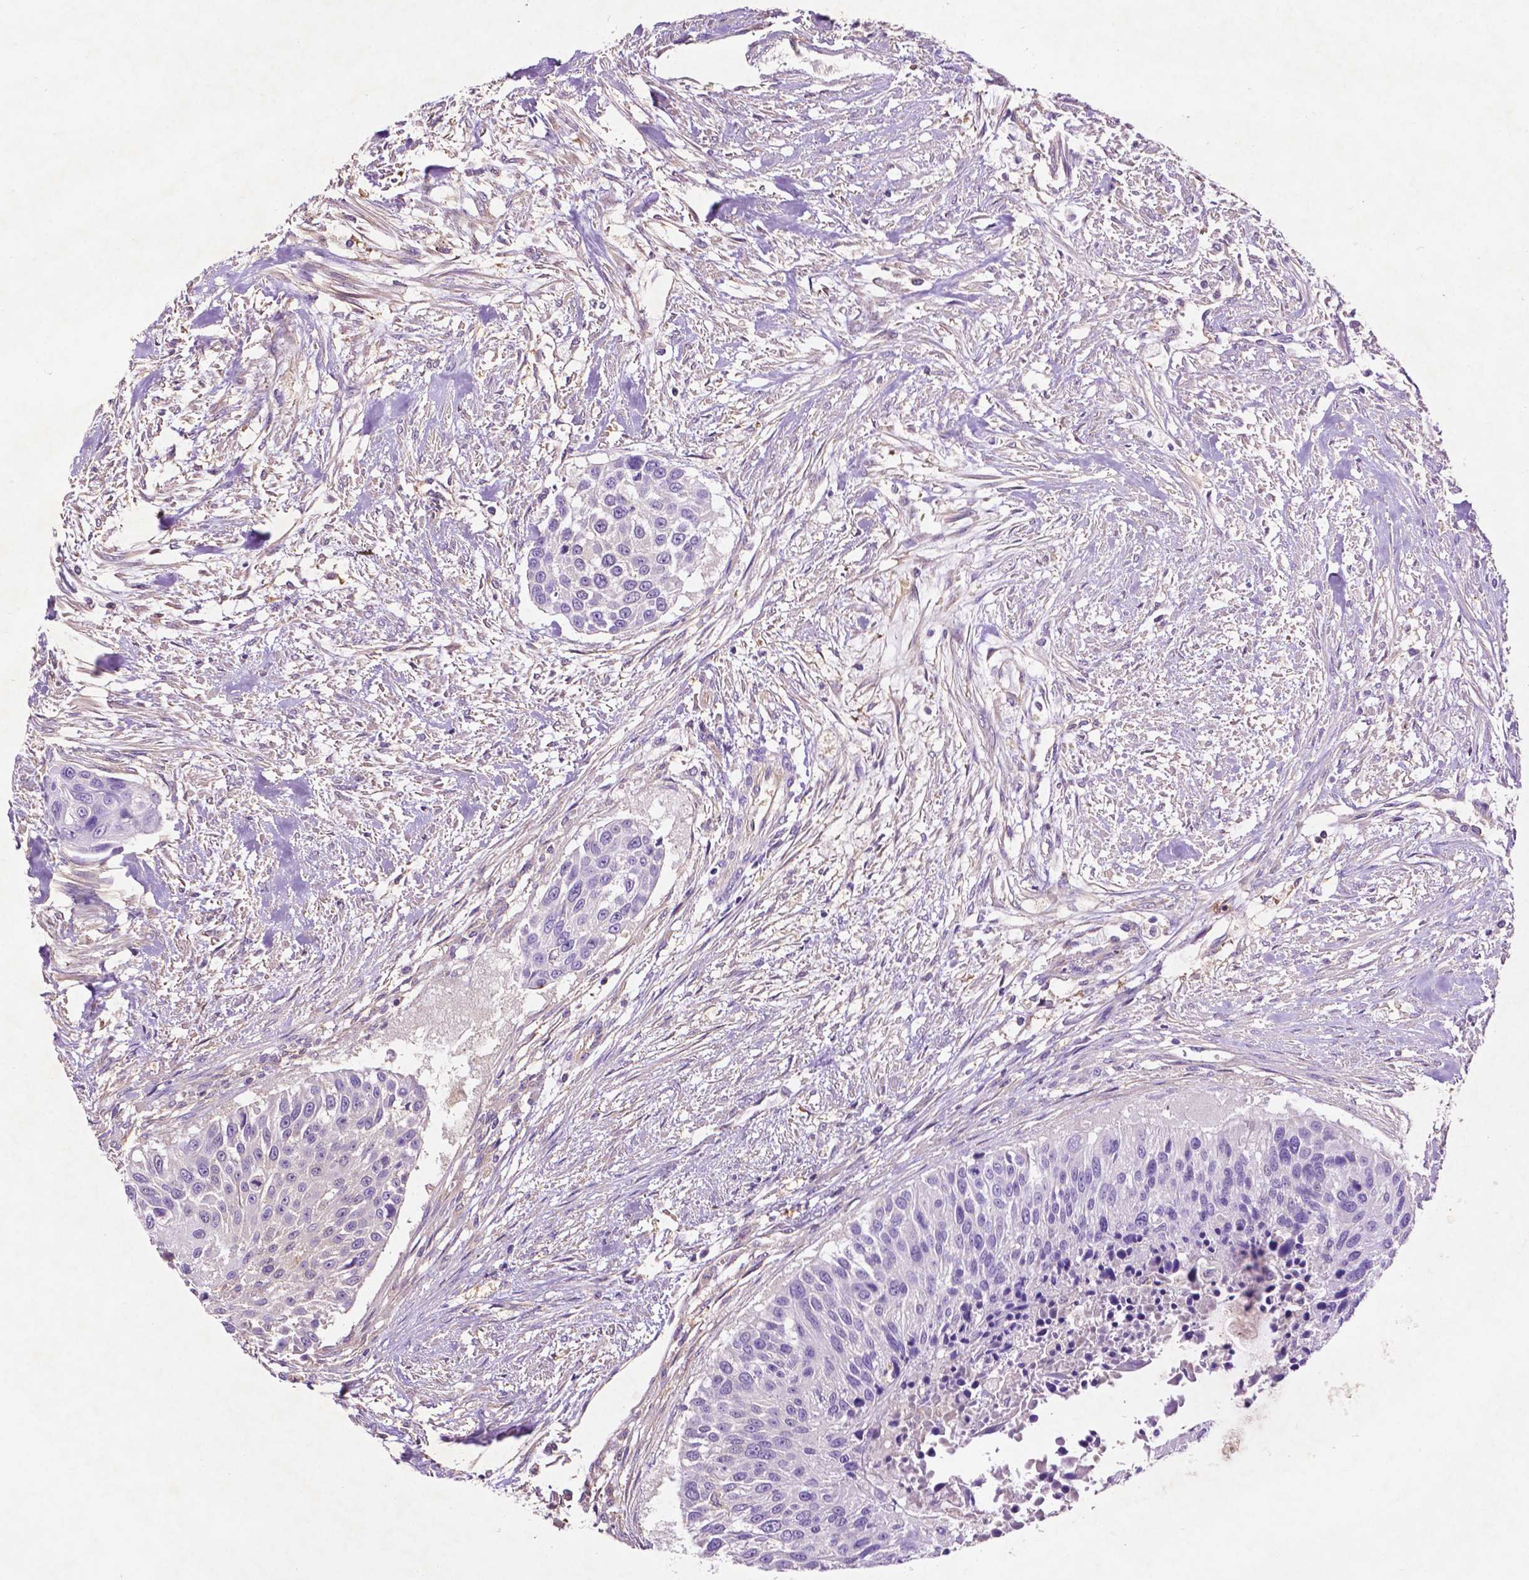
{"staining": {"intensity": "negative", "quantity": "none", "location": "none"}, "tissue": "urothelial cancer", "cell_type": "Tumor cells", "image_type": "cancer", "snomed": [{"axis": "morphology", "description": "Urothelial carcinoma, NOS"}, {"axis": "topography", "description": "Urinary bladder"}], "caption": "Tumor cells show no significant expression in transitional cell carcinoma. The staining is performed using DAB brown chromogen with nuclei counter-stained in using hematoxylin.", "gene": "GDPD5", "patient": {"sex": "male", "age": 55}}